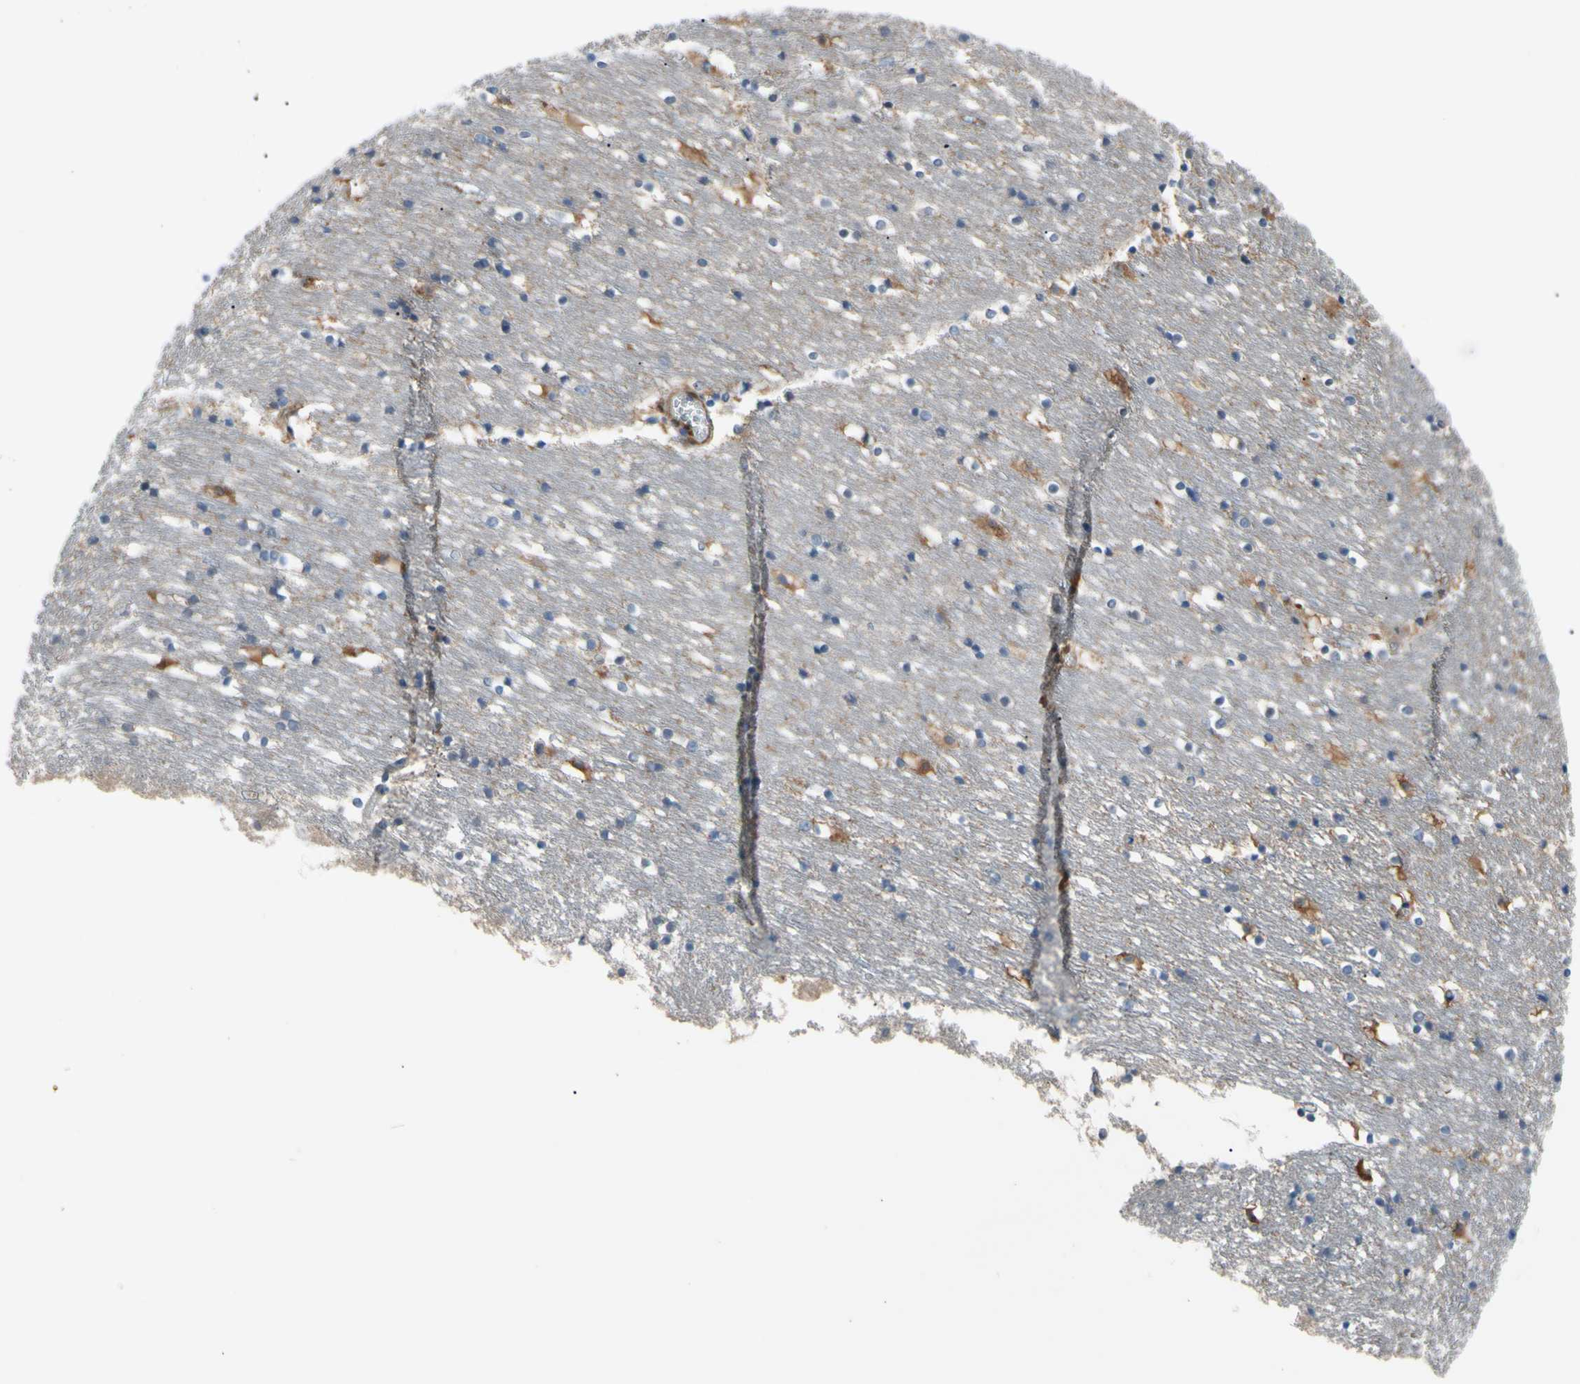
{"staining": {"intensity": "moderate", "quantity": "<25%", "location": "cytoplasmic/membranous"}, "tissue": "caudate", "cell_type": "Glial cells", "image_type": "normal", "snomed": [{"axis": "morphology", "description": "Normal tissue, NOS"}, {"axis": "topography", "description": "Lateral ventricle wall"}], "caption": "This histopathology image displays benign caudate stained with IHC to label a protein in brown. The cytoplasmic/membranous of glial cells show moderate positivity for the protein. Nuclei are counter-stained blue.", "gene": "NOL3", "patient": {"sex": "male", "age": 45}}